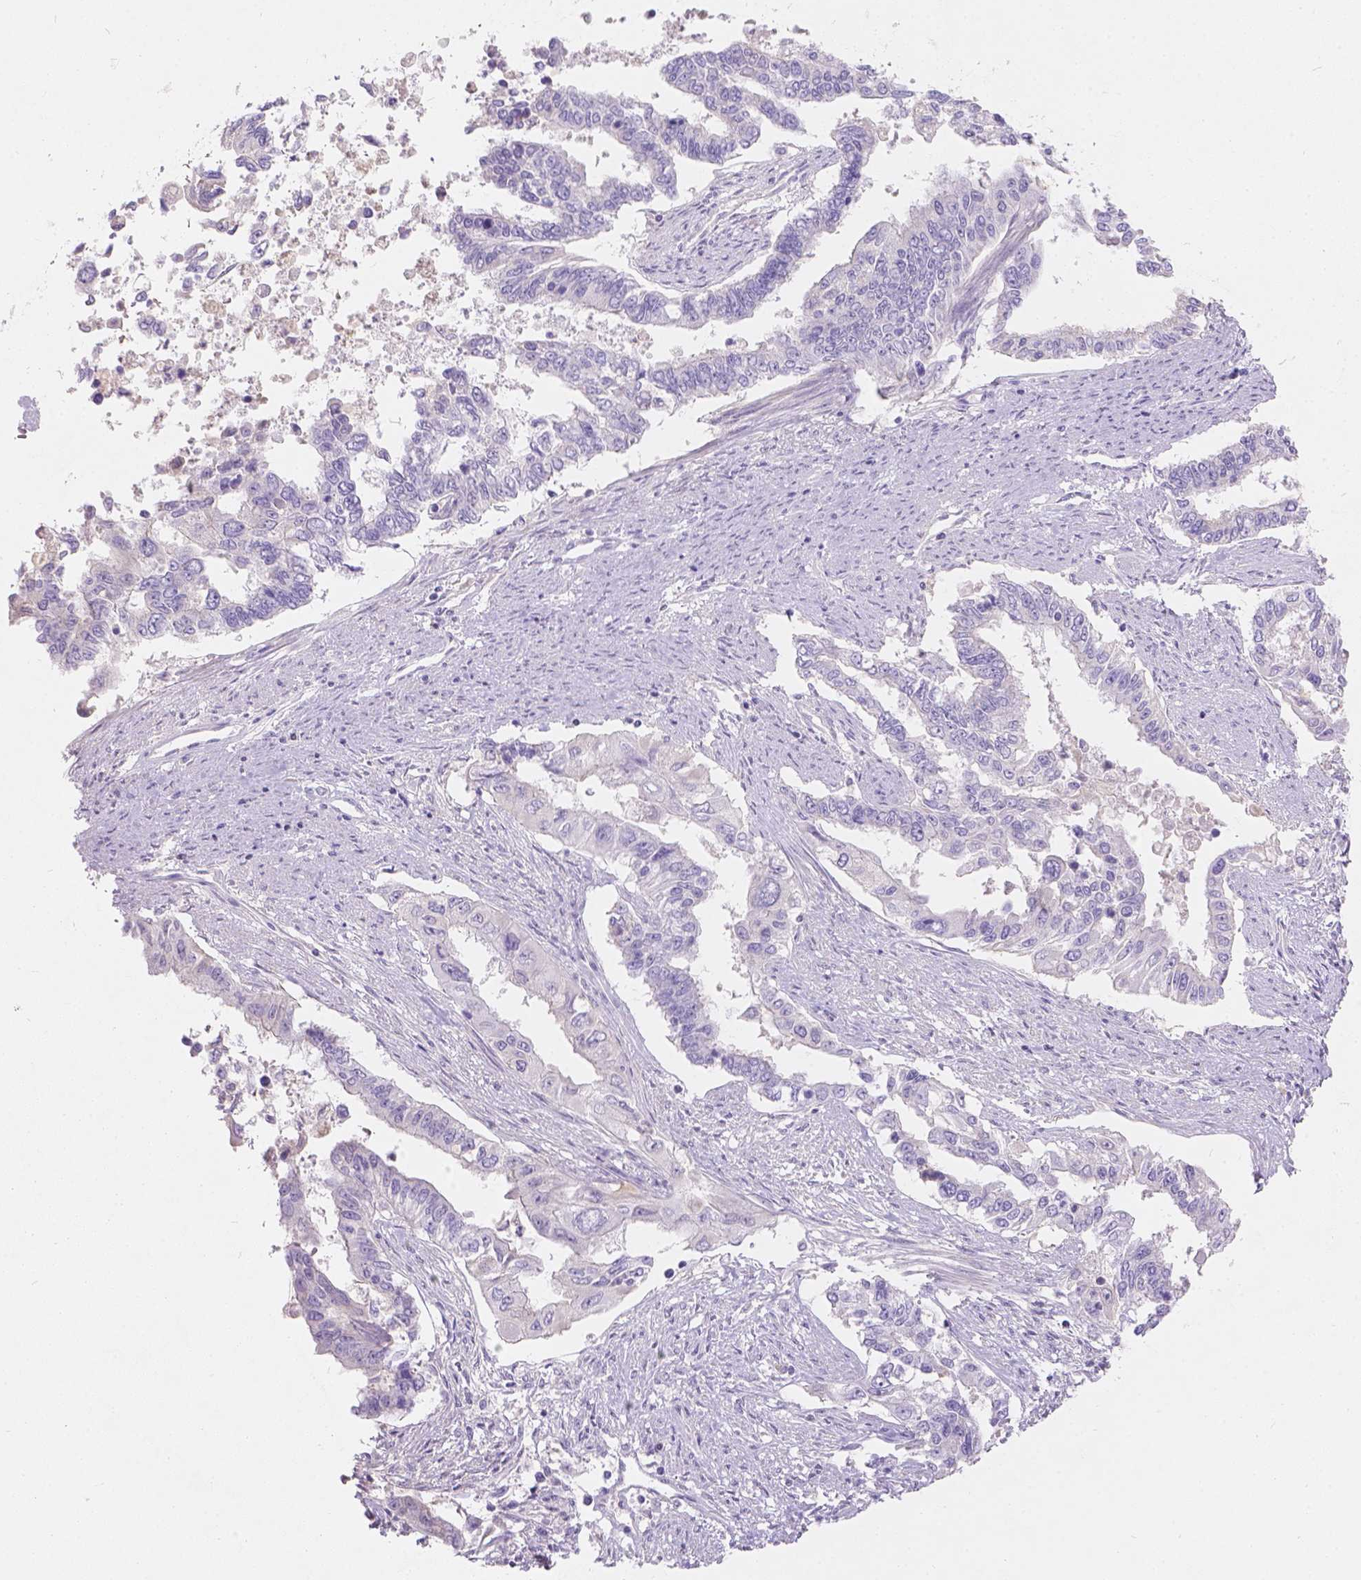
{"staining": {"intensity": "negative", "quantity": "none", "location": "none"}, "tissue": "endometrial cancer", "cell_type": "Tumor cells", "image_type": "cancer", "snomed": [{"axis": "morphology", "description": "Adenocarcinoma, NOS"}, {"axis": "topography", "description": "Uterus"}], "caption": "IHC histopathology image of adenocarcinoma (endometrial) stained for a protein (brown), which shows no staining in tumor cells.", "gene": "GAL3ST2", "patient": {"sex": "female", "age": 59}}